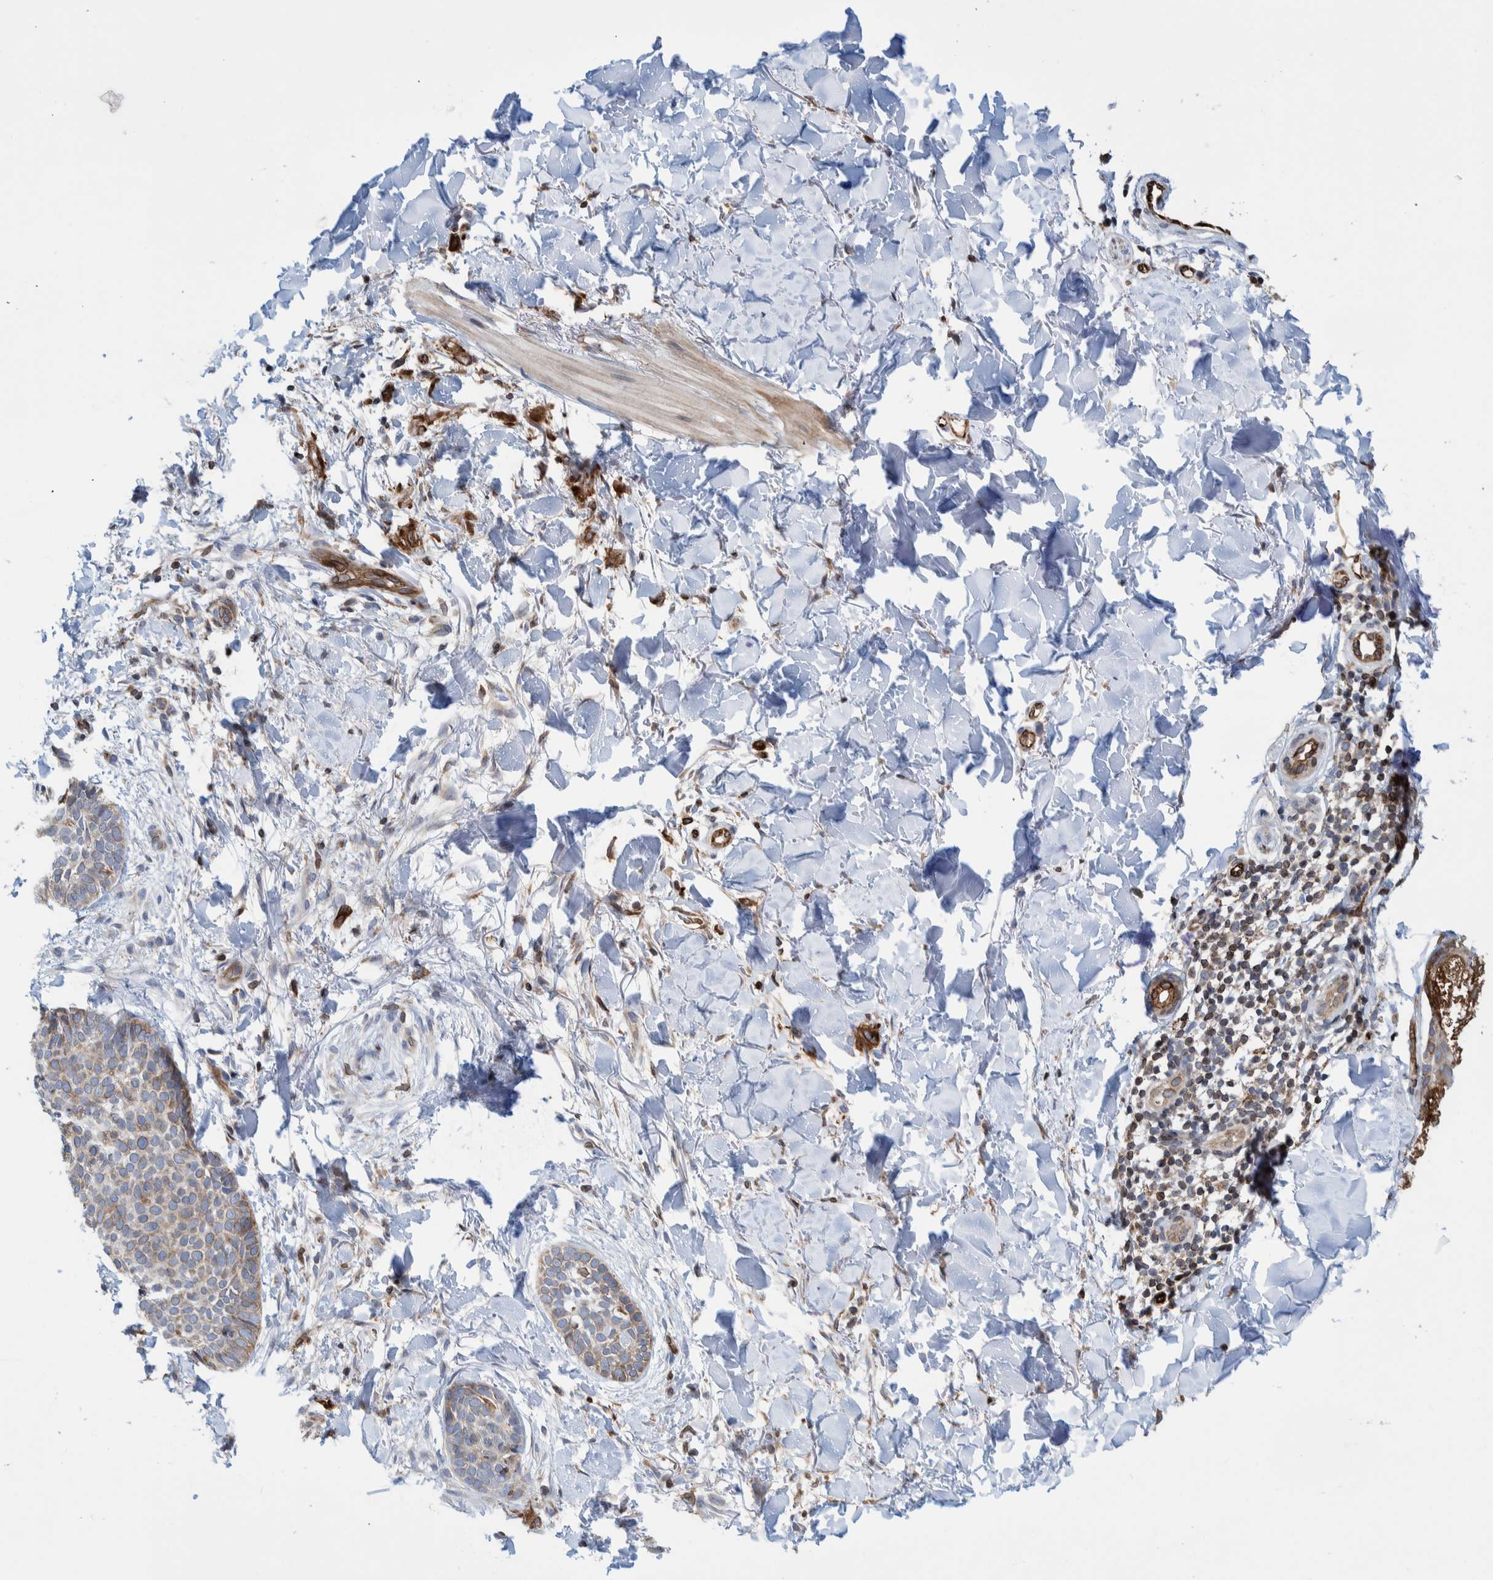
{"staining": {"intensity": "weak", "quantity": "<25%", "location": "cytoplasmic/membranous"}, "tissue": "skin cancer", "cell_type": "Tumor cells", "image_type": "cancer", "snomed": [{"axis": "morphology", "description": "Normal tissue, NOS"}, {"axis": "morphology", "description": "Basal cell carcinoma"}, {"axis": "topography", "description": "Skin"}], "caption": "Skin basal cell carcinoma was stained to show a protein in brown. There is no significant staining in tumor cells.", "gene": "THEM6", "patient": {"sex": "male", "age": 67}}